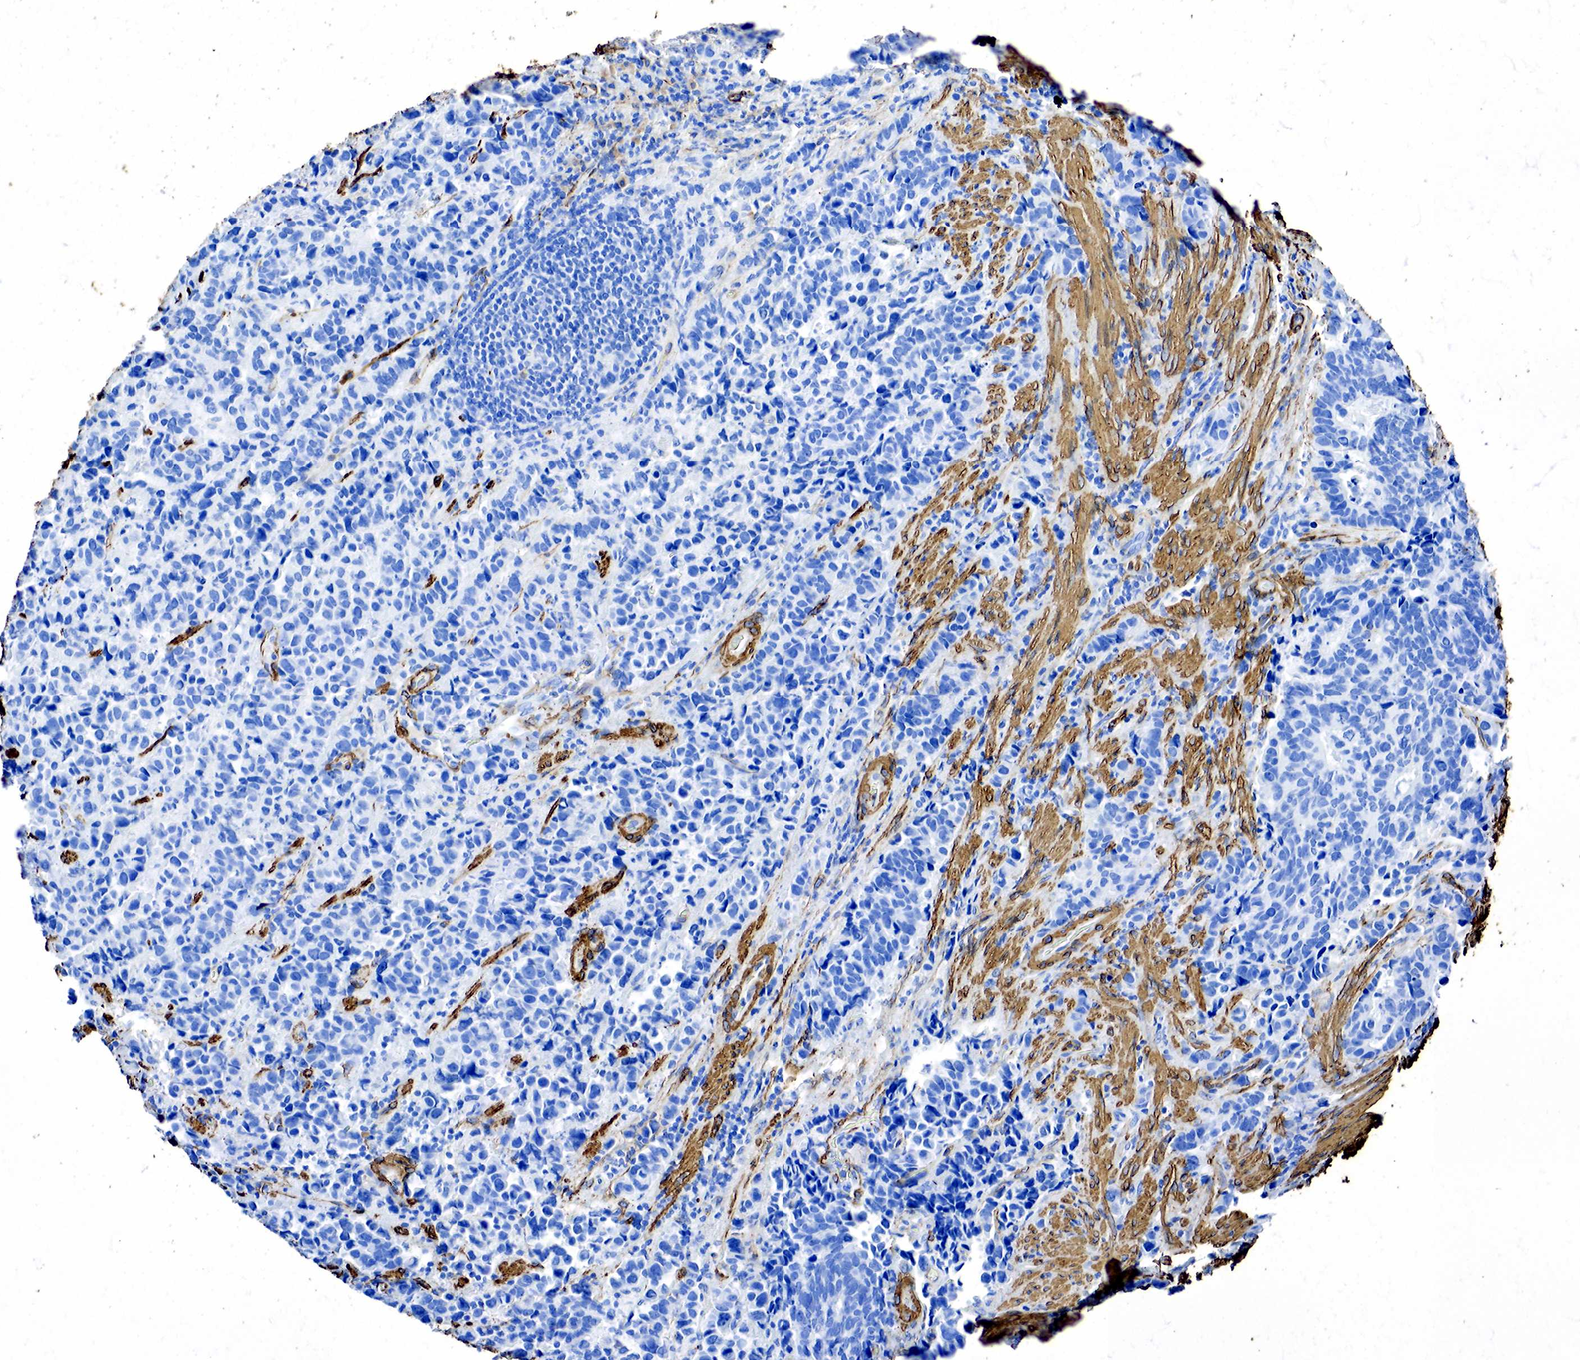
{"staining": {"intensity": "negative", "quantity": "none", "location": "none"}, "tissue": "liver cancer", "cell_type": "Tumor cells", "image_type": "cancer", "snomed": [{"axis": "morphology", "description": "Cholangiocarcinoma"}, {"axis": "topography", "description": "Liver"}], "caption": "High magnification brightfield microscopy of liver cancer (cholangiocarcinoma) stained with DAB (3,3'-diaminobenzidine) (brown) and counterstained with hematoxylin (blue): tumor cells show no significant positivity.", "gene": "ACTA1", "patient": {"sex": "female", "age": 79}}